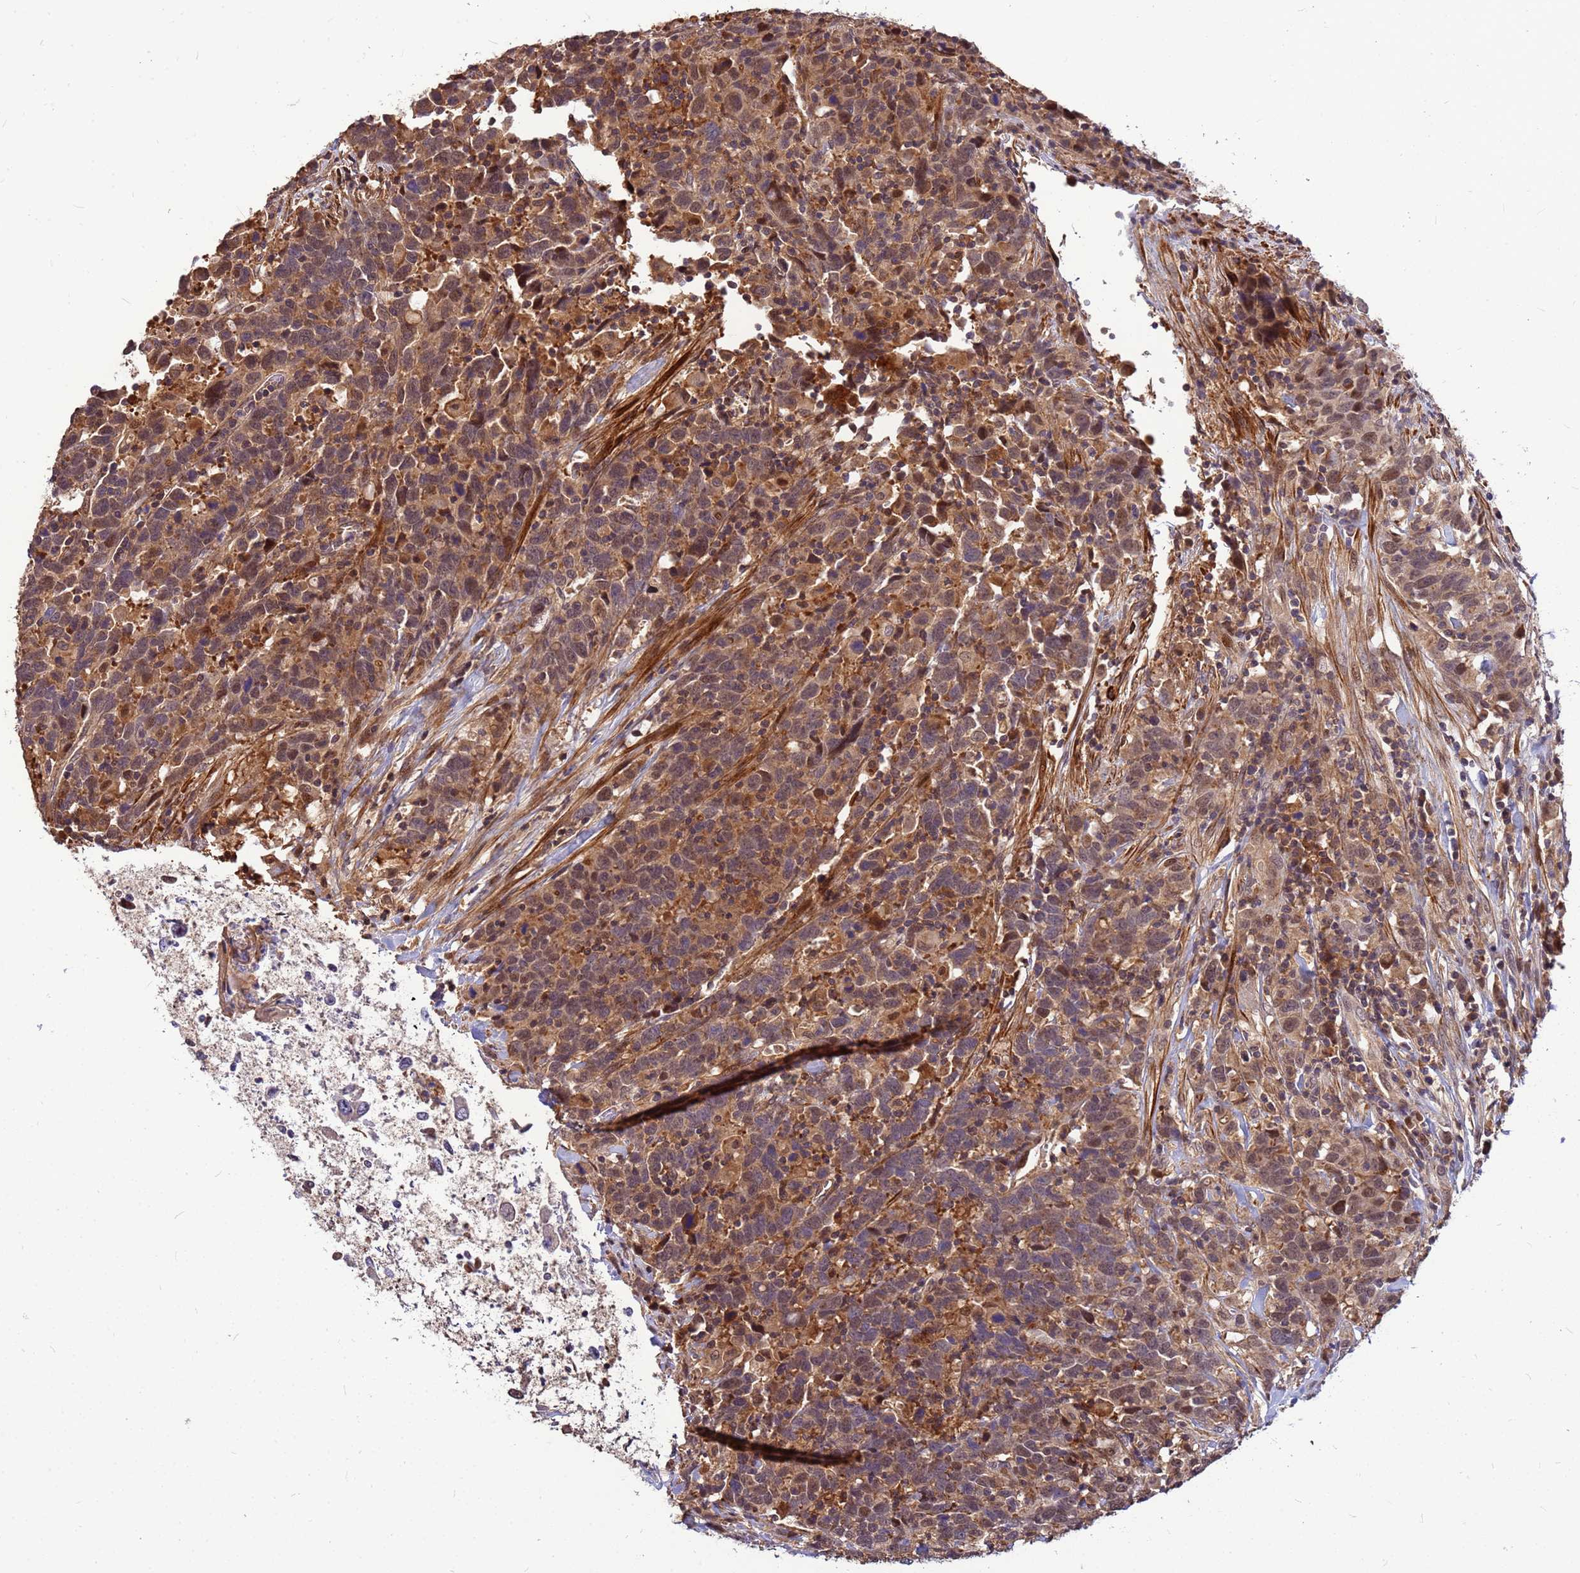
{"staining": {"intensity": "moderate", "quantity": ">75%", "location": "cytoplasmic/membranous"}, "tissue": "urothelial cancer", "cell_type": "Tumor cells", "image_type": "cancer", "snomed": [{"axis": "morphology", "description": "Urothelial carcinoma, High grade"}, {"axis": "topography", "description": "Urinary bladder"}], "caption": "There is medium levels of moderate cytoplasmic/membranous staining in tumor cells of high-grade urothelial carcinoma, as demonstrated by immunohistochemical staining (brown color).", "gene": "DUS4L", "patient": {"sex": "male", "age": 61}}